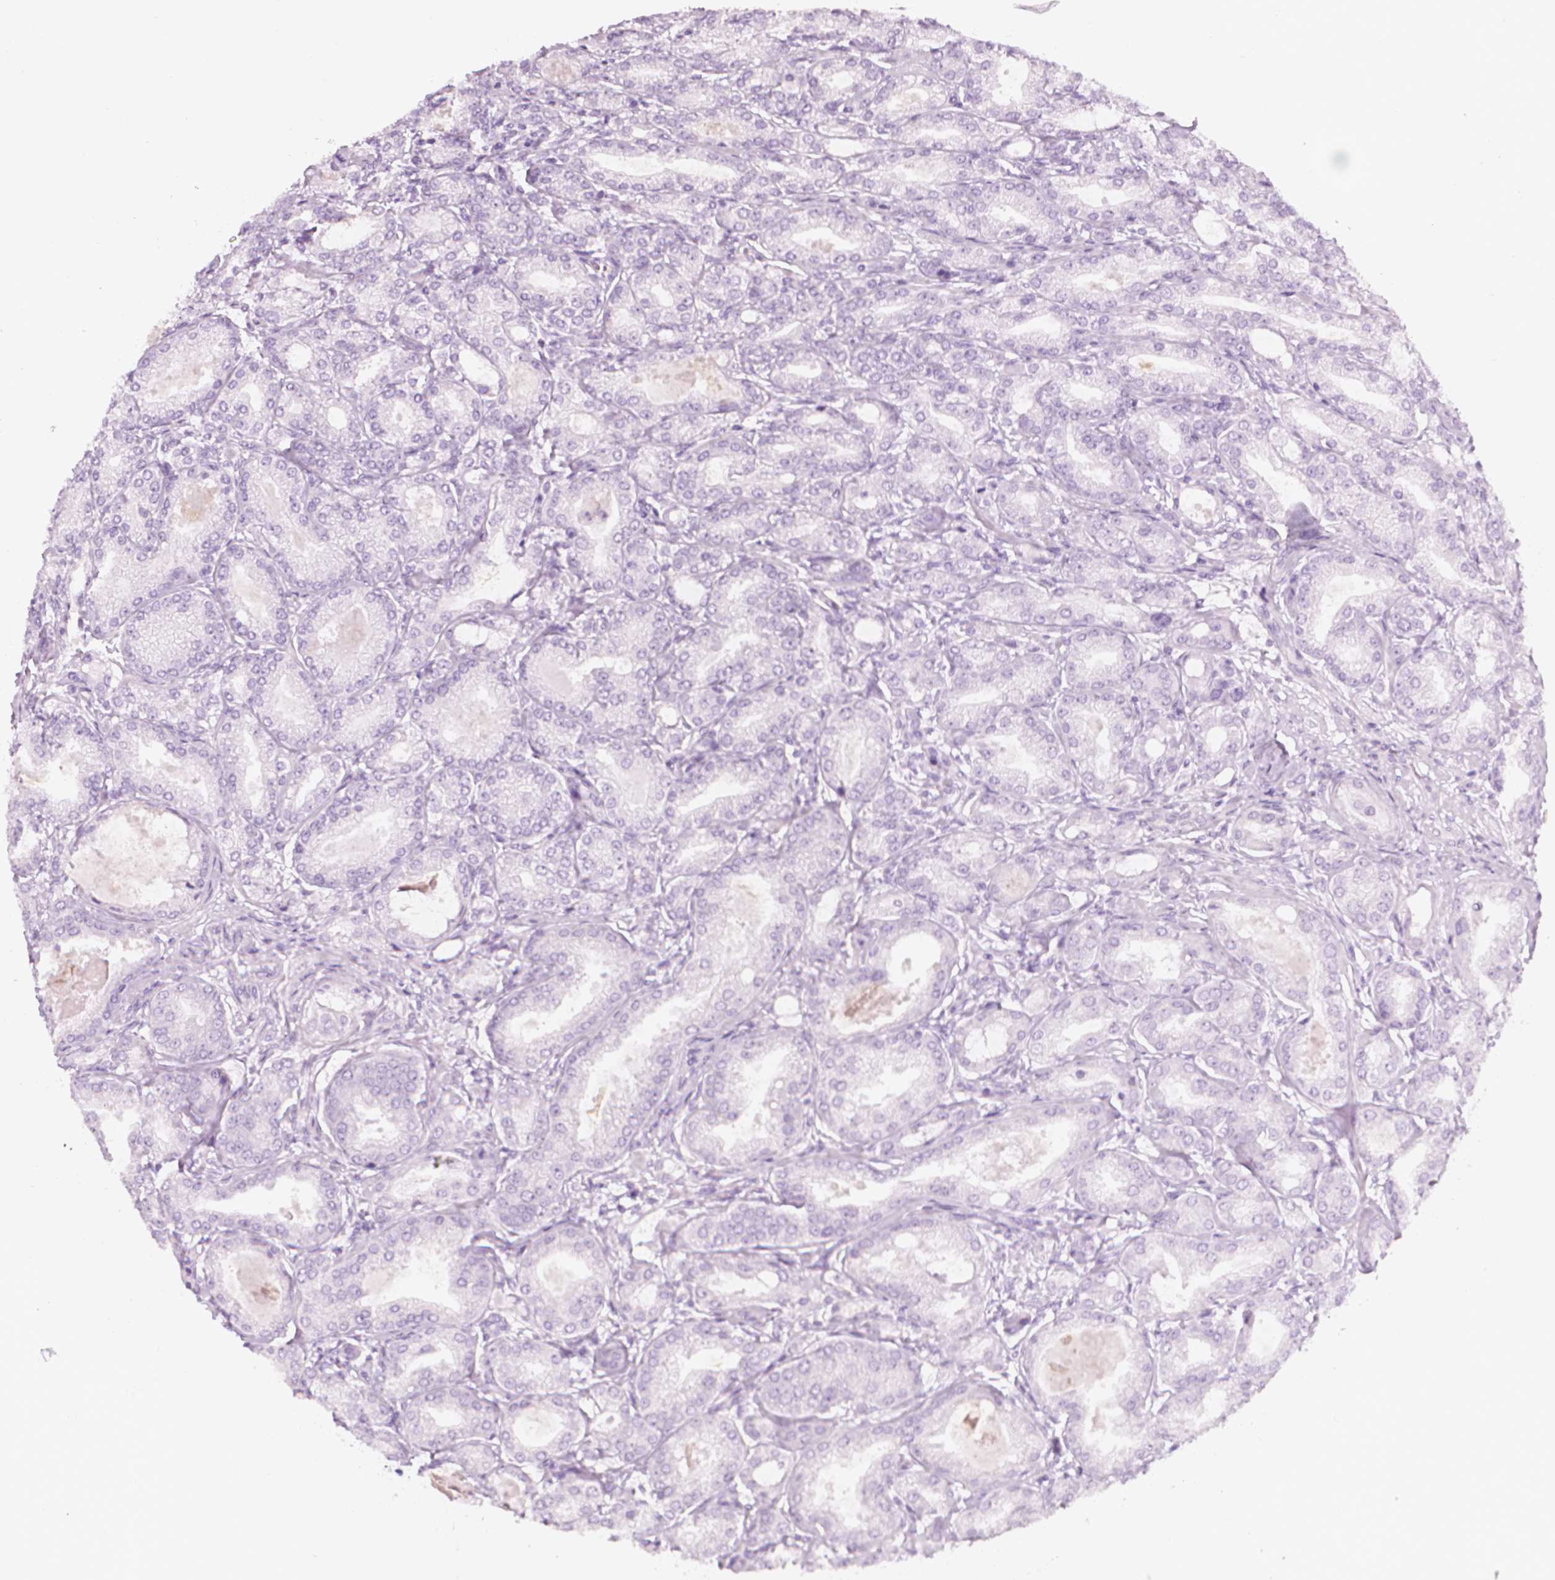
{"staining": {"intensity": "negative", "quantity": "none", "location": "none"}, "tissue": "prostate cancer", "cell_type": "Tumor cells", "image_type": "cancer", "snomed": [{"axis": "morphology", "description": "Adenocarcinoma, NOS"}, {"axis": "topography", "description": "Prostate and seminal vesicle, NOS"}, {"axis": "topography", "description": "Prostate"}], "caption": "Immunohistochemistry (IHC) histopathology image of human prostate adenocarcinoma stained for a protein (brown), which reveals no staining in tumor cells.", "gene": "SCG3", "patient": {"sex": "male", "age": 77}}